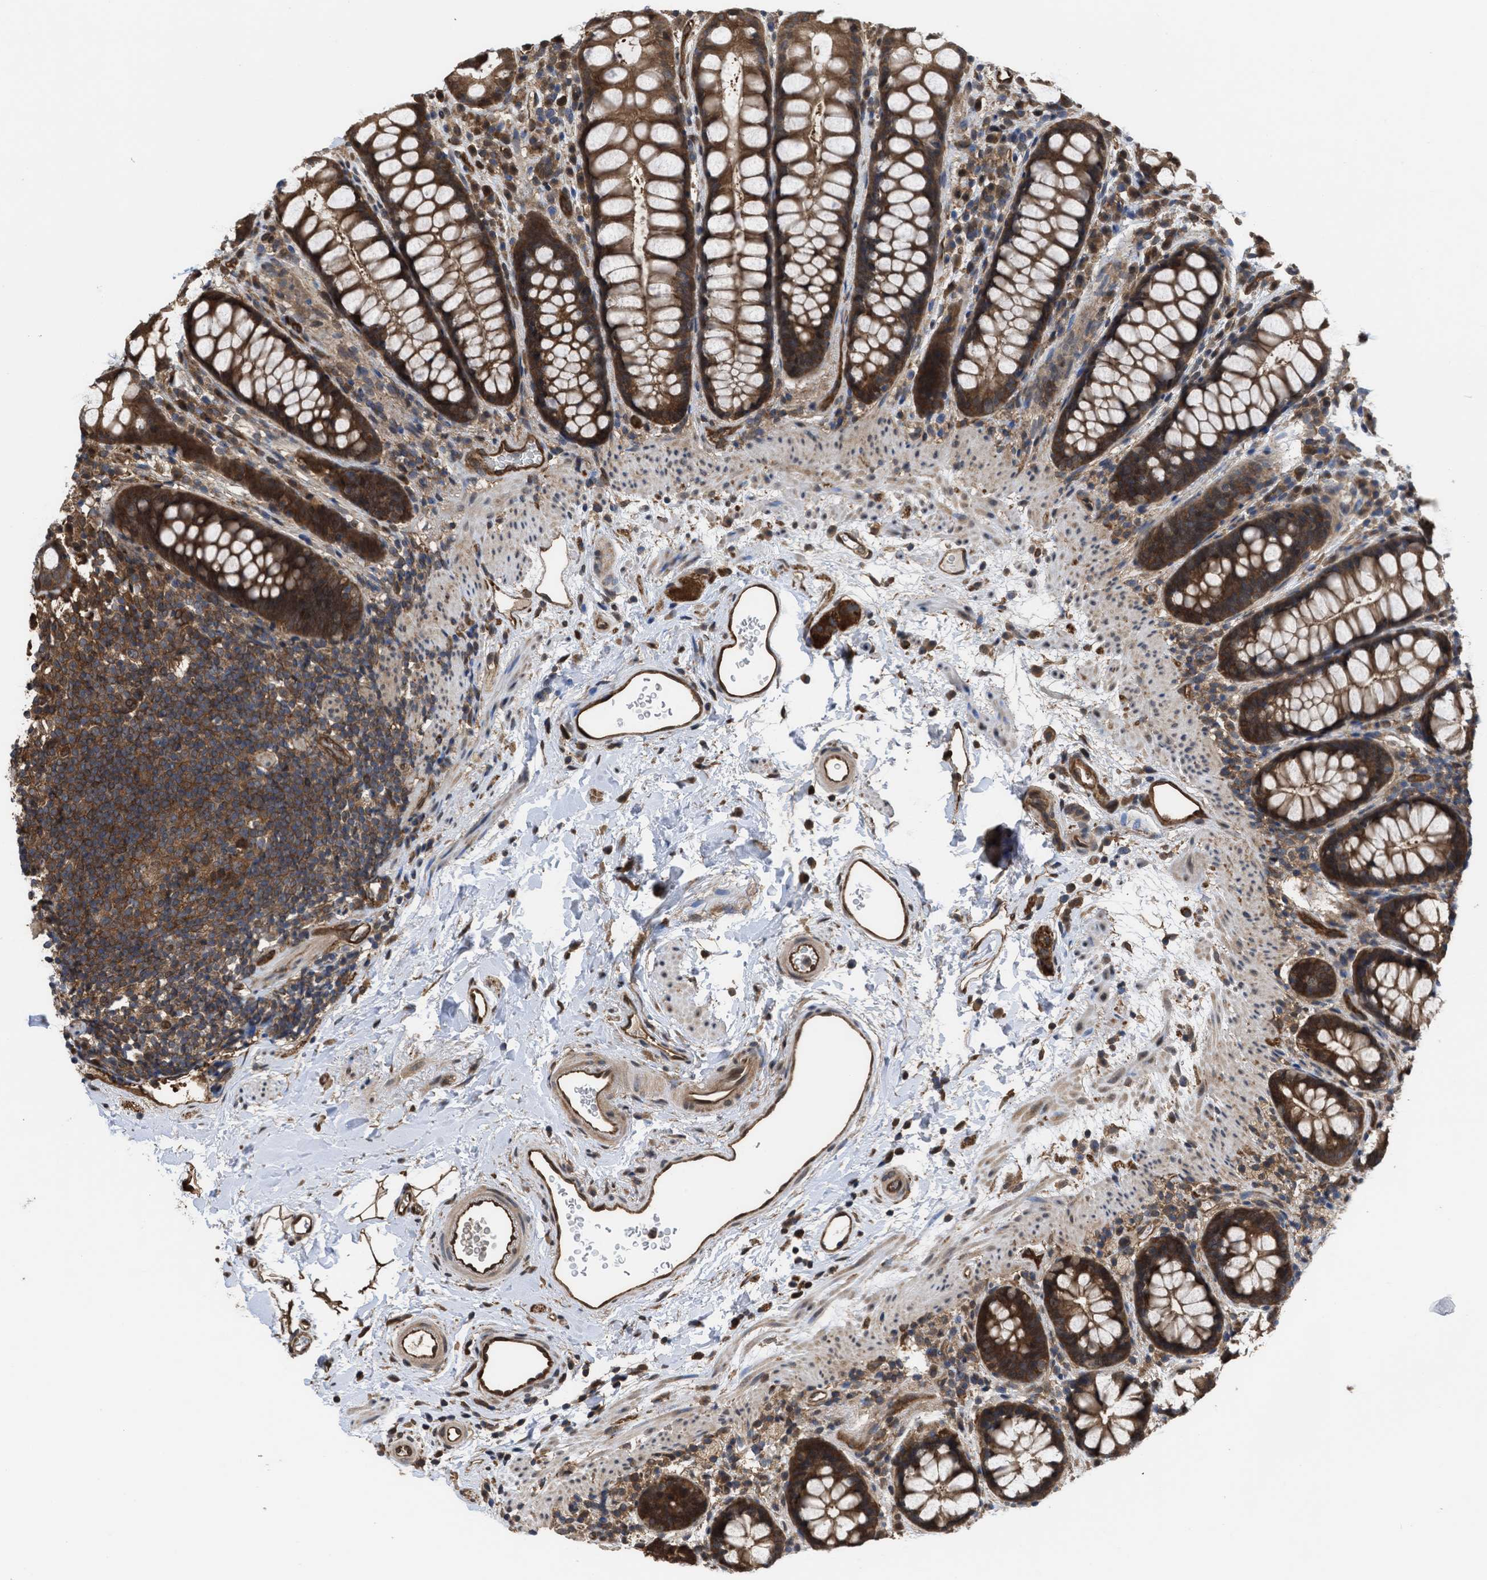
{"staining": {"intensity": "moderate", "quantity": ">75%", "location": "cytoplasmic/membranous"}, "tissue": "rectum", "cell_type": "Glandular cells", "image_type": "normal", "snomed": [{"axis": "morphology", "description": "Normal tissue, NOS"}, {"axis": "topography", "description": "Rectum"}], "caption": "Immunohistochemistry (IHC) histopathology image of normal rectum stained for a protein (brown), which displays medium levels of moderate cytoplasmic/membranous staining in approximately >75% of glandular cells.", "gene": "YWHAG", "patient": {"sex": "female", "age": 65}}